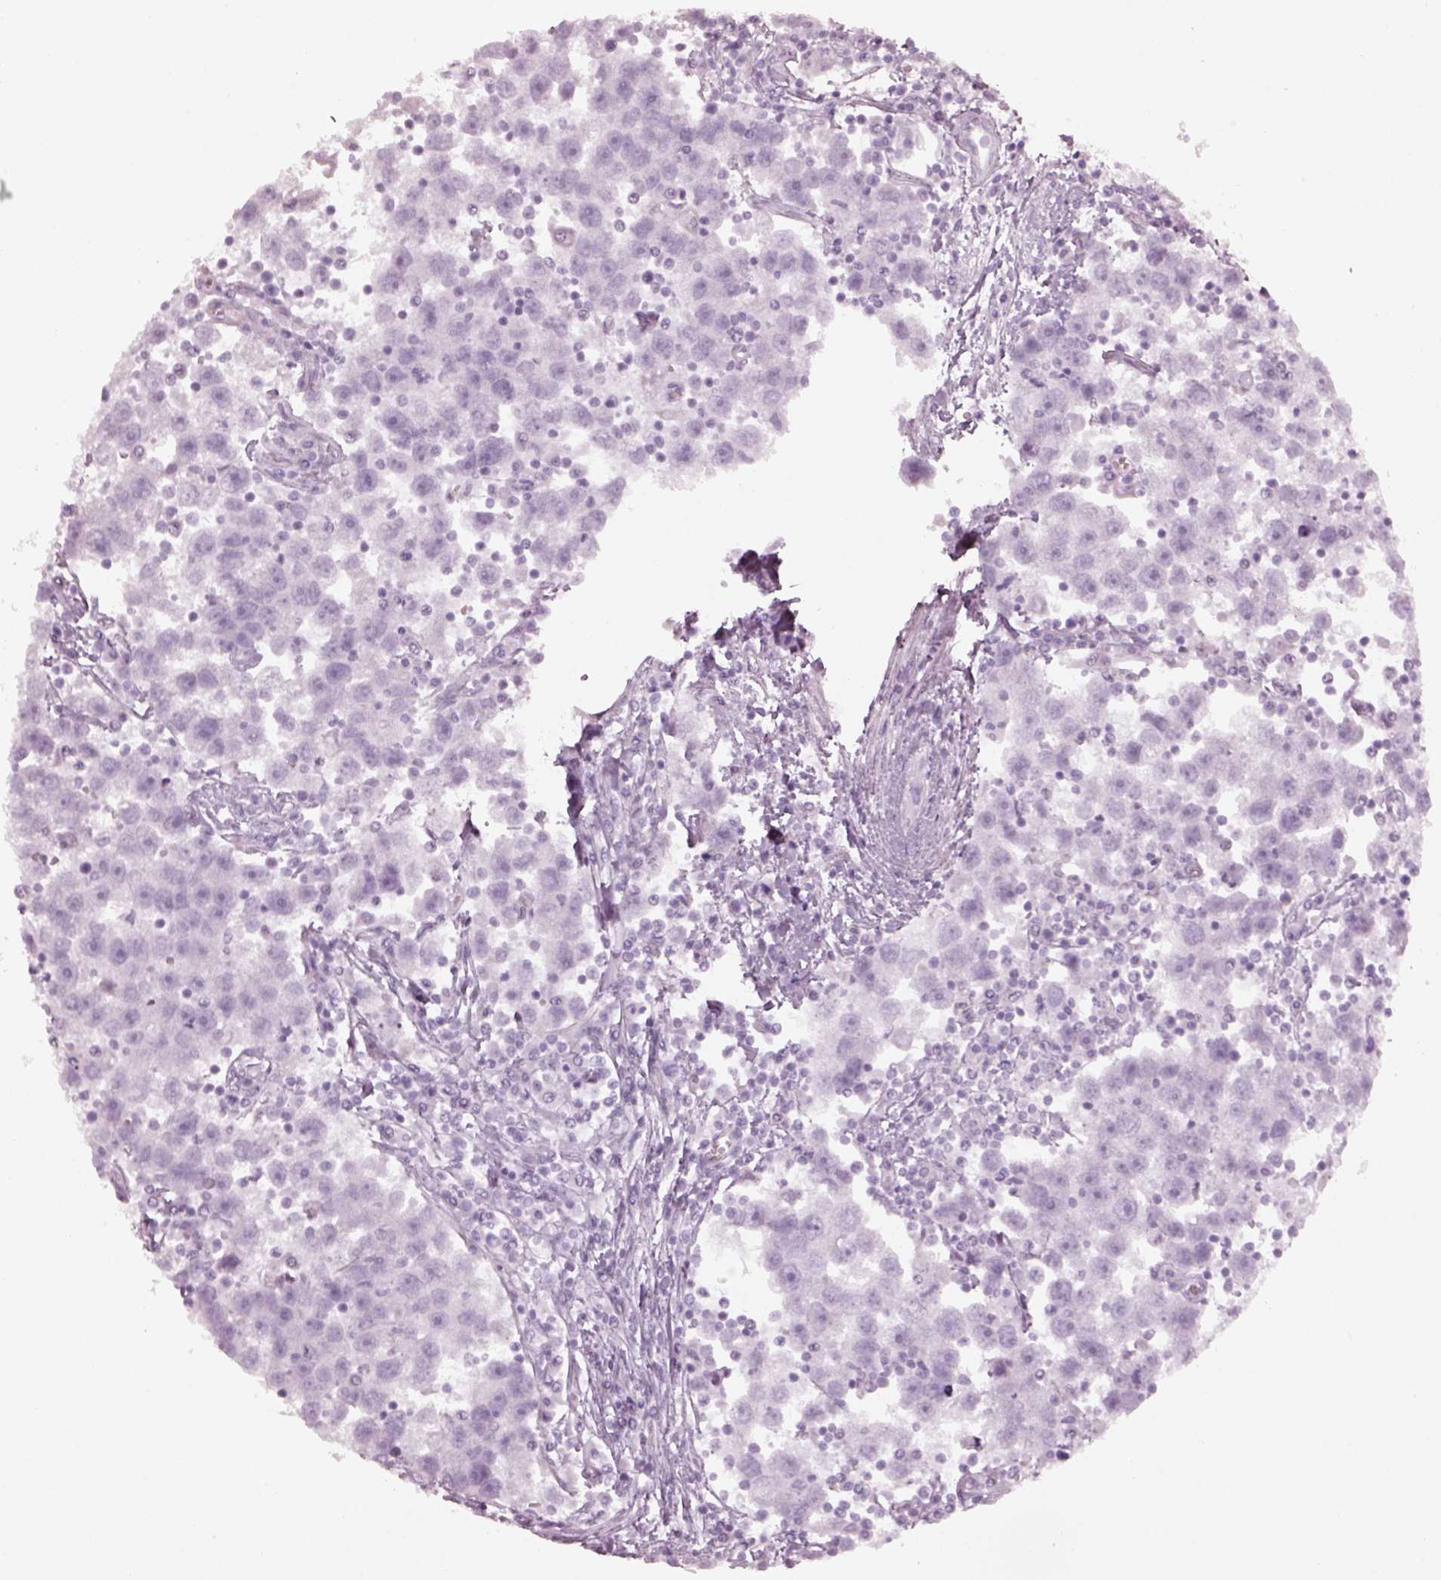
{"staining": {"intensity": "negative", "quantity": "none", "location": "none"}, "tissue": "testis cancer", "cell_type": "Tumor cells", "image_type": "cancer", "snomed": [{"axis": "morphology", "description": "Seminoma, NOS"}, {"axis": "topography", "description": "Testis"}], "caption": "Immunohistochemistry (IHC) micrograph of testis seminoma stained for a protein (brown), which displays no staining in tumor cells.", "gene": "SPATA6L", "patient": {"sex": "male", "age": 30}}